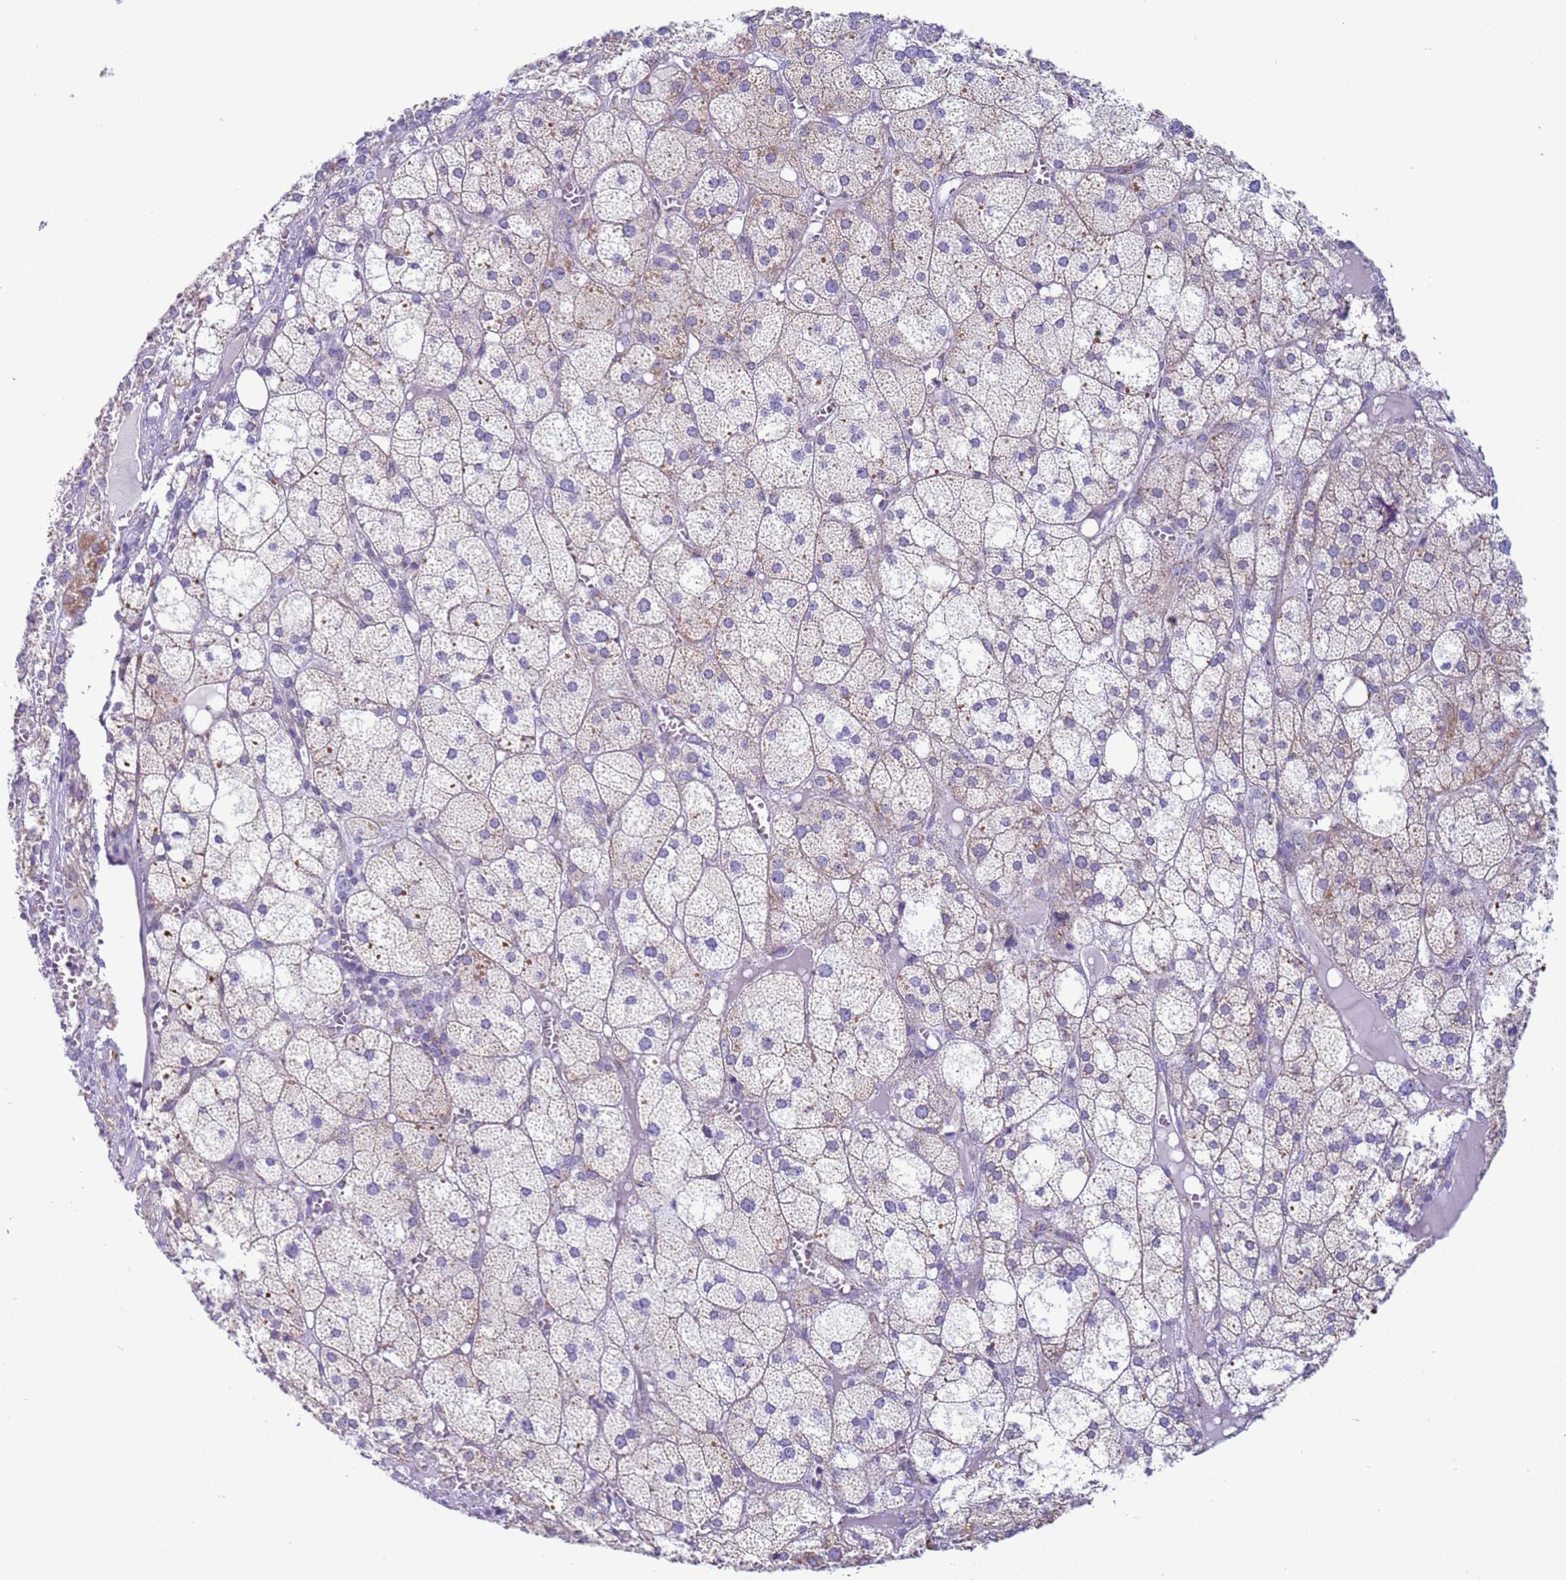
{"staining": {"intensity": "moderate", "quantity": "<25%", "location": "cytoplasmic/membranous"}, "tissue": "adrenal gland", "cell_type": "Glandular cells", "image_type": "normal", "snomed": [{"axis": "morphology", "description": "Normal tissue, NOS"}, {"axis": "topography", "description": "Adrenal gland"}], "caption": "Protein staining exhibits moderate cytoplasmic/membranous expression in about <25% of glandular cells in unremarkable adrenal gland. The staining is performed using DAB brown chromogen to label protein expression. The nuclei are counter-stained blue using hematoxylin.", "gene": "HPCAL1", "patient": {"sex": "female", "age": 61}}